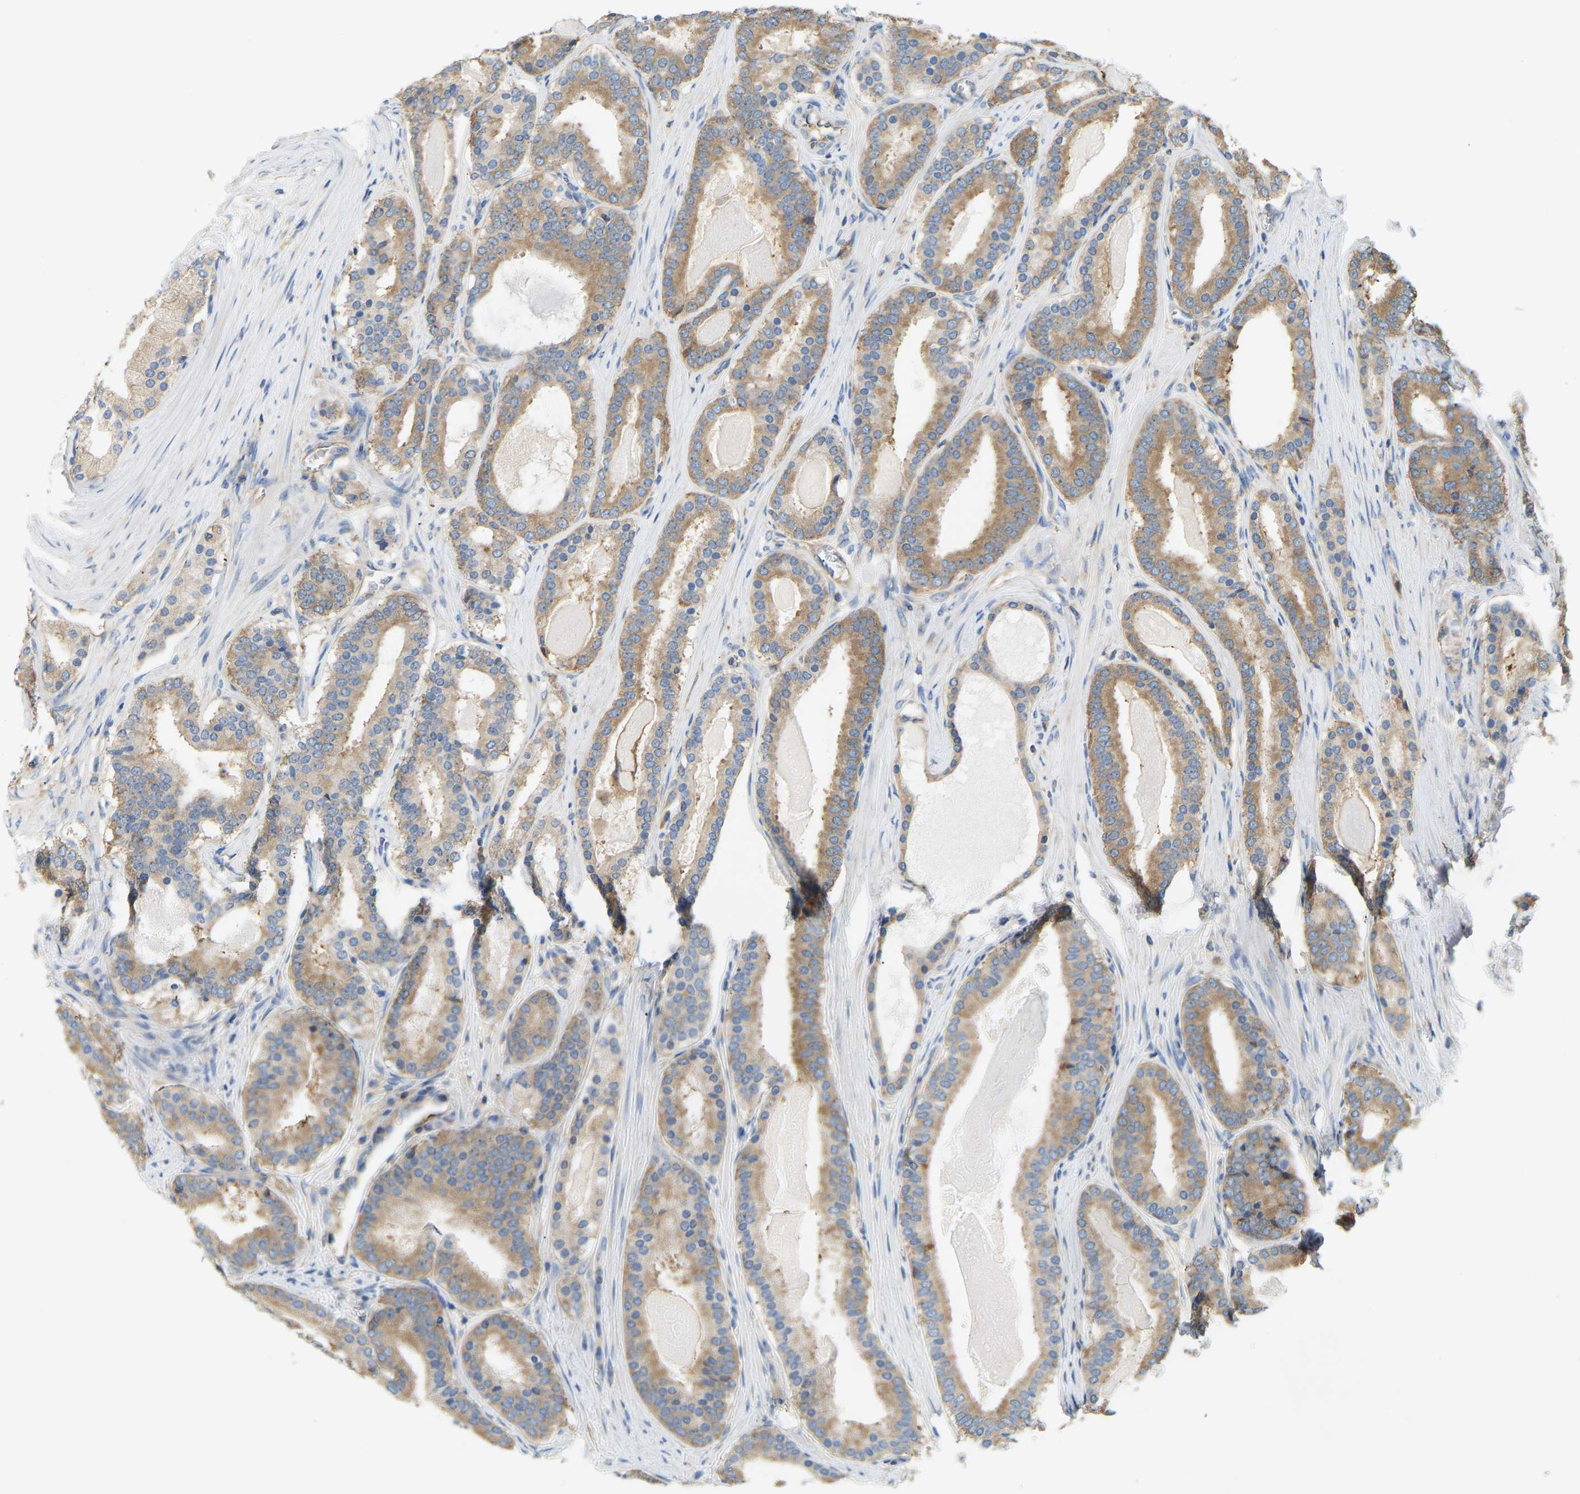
{"staining": {"intensity": "moderate", "quantity": ">75%", "location": "cytoplasmic/membranous"}, "tissue": "prostate cancer", "cell_type": "Tumor cells", "image_type": "cancer", "snomed": [{"axis": "morphology", "description": "Adenocarcinoma, High grade"}, {"axis": "topography", "description": "Prostate"}], "caption": "Moderate cytoplasmic/membranous staining is appreciated in approximately >75% of tumor cells in prostate cancer.", "gene": "RPS6KB2", "patient": {"sex": "male", "age": 60}}